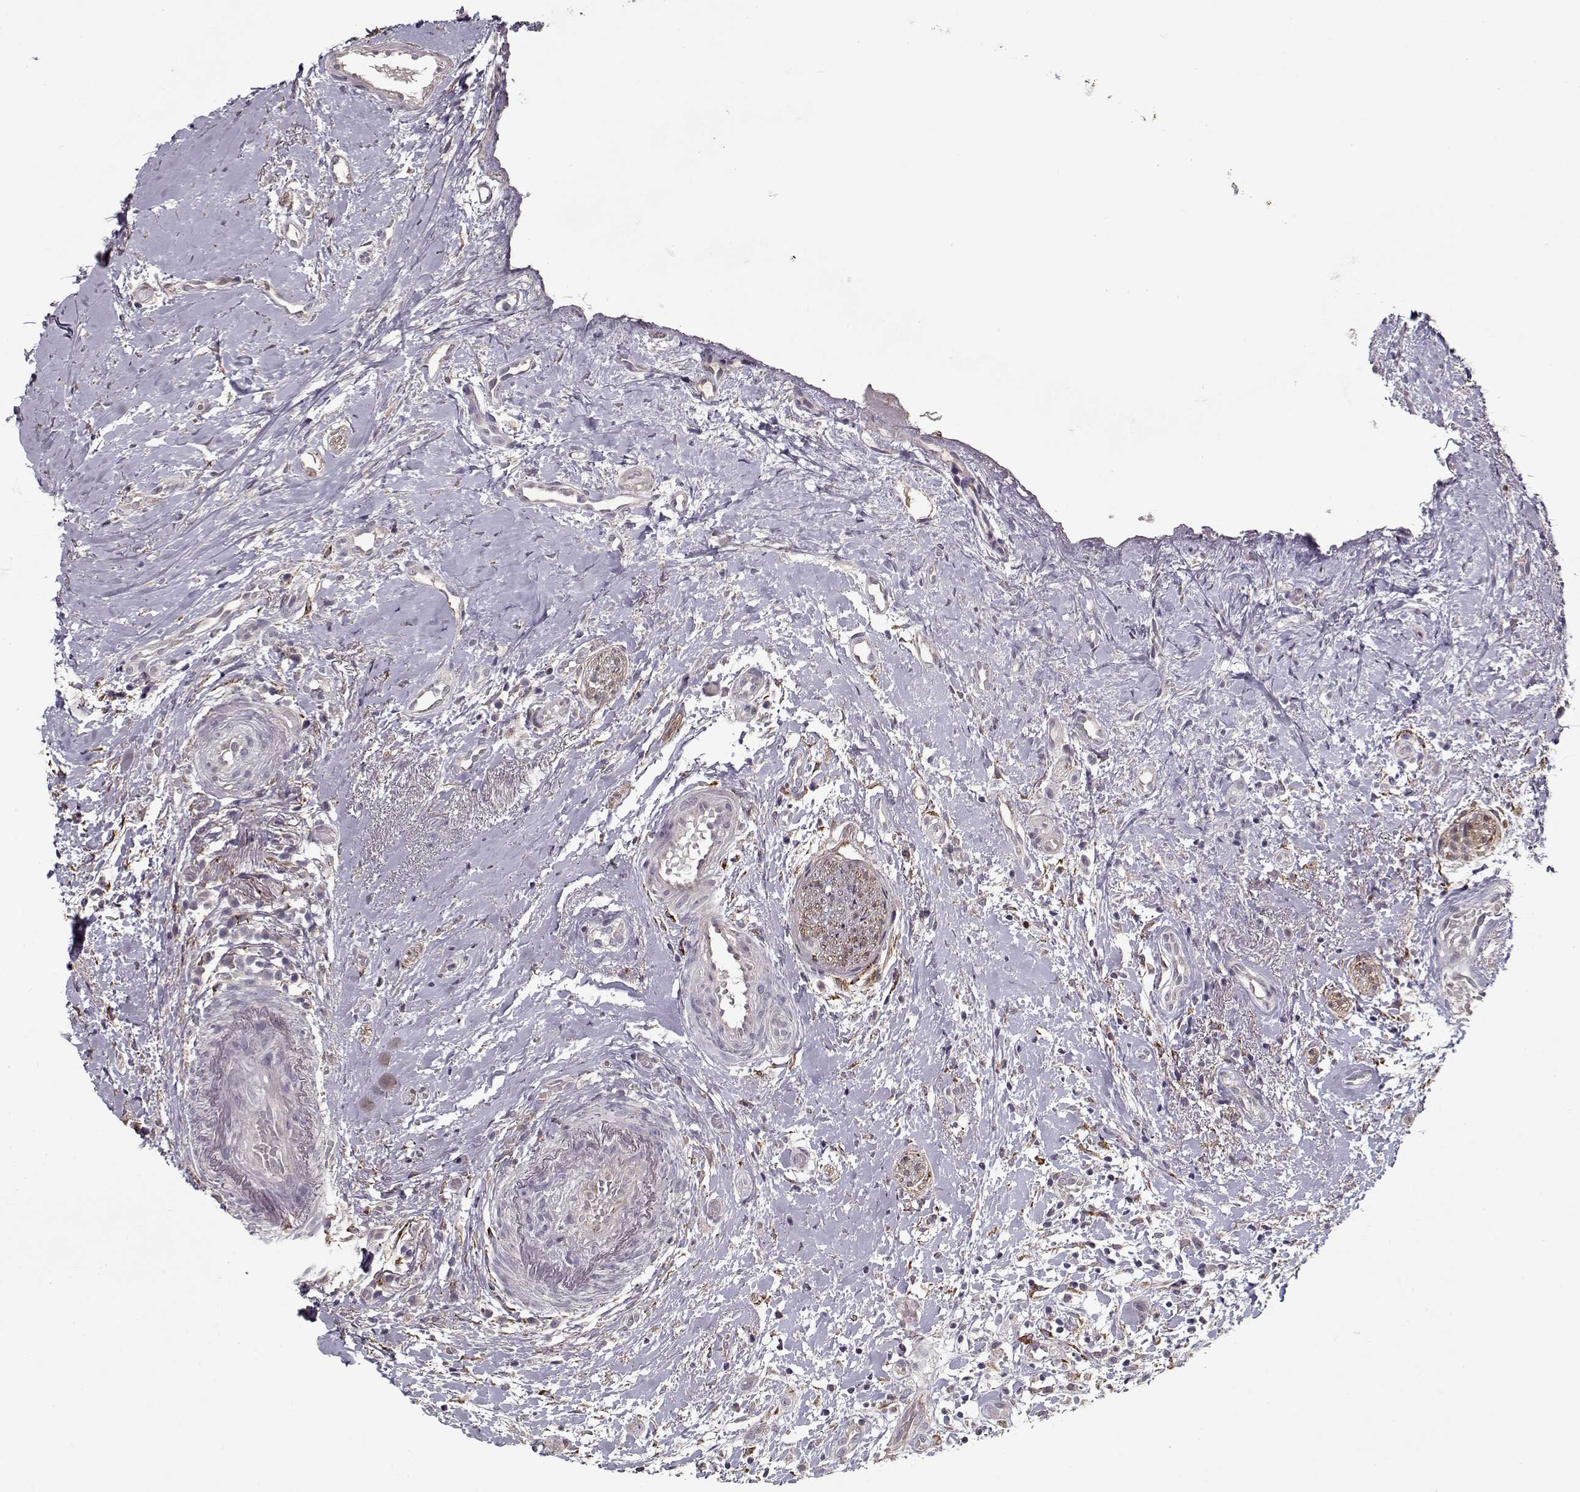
{"staining": {"intensity": "negative", "quantity": "none", "location": "none"}, "tissue": "head and neck cancer", "cell_type": "Tumor cells", "image_type": "cancer", "snomed": [{"axis": "morphology", "description": "Normal tissue, NOS"}, {"axis": "morphology", "description": "Squamous cell carcinoma, NOS"}, {"axis": "topography", "description": "Oral tissue"}, {"axis": "topography", "description": "Salivary gland"}, {"axis": "topography", "description": "Head-Neck"}], "caption": "Head and neck squamous cell carcinoma was stained to show a protein in brown. There is no significant expression in tumor cells.", "gene": "LAMA2", "patient": {"sex": "female", "age": 62}}